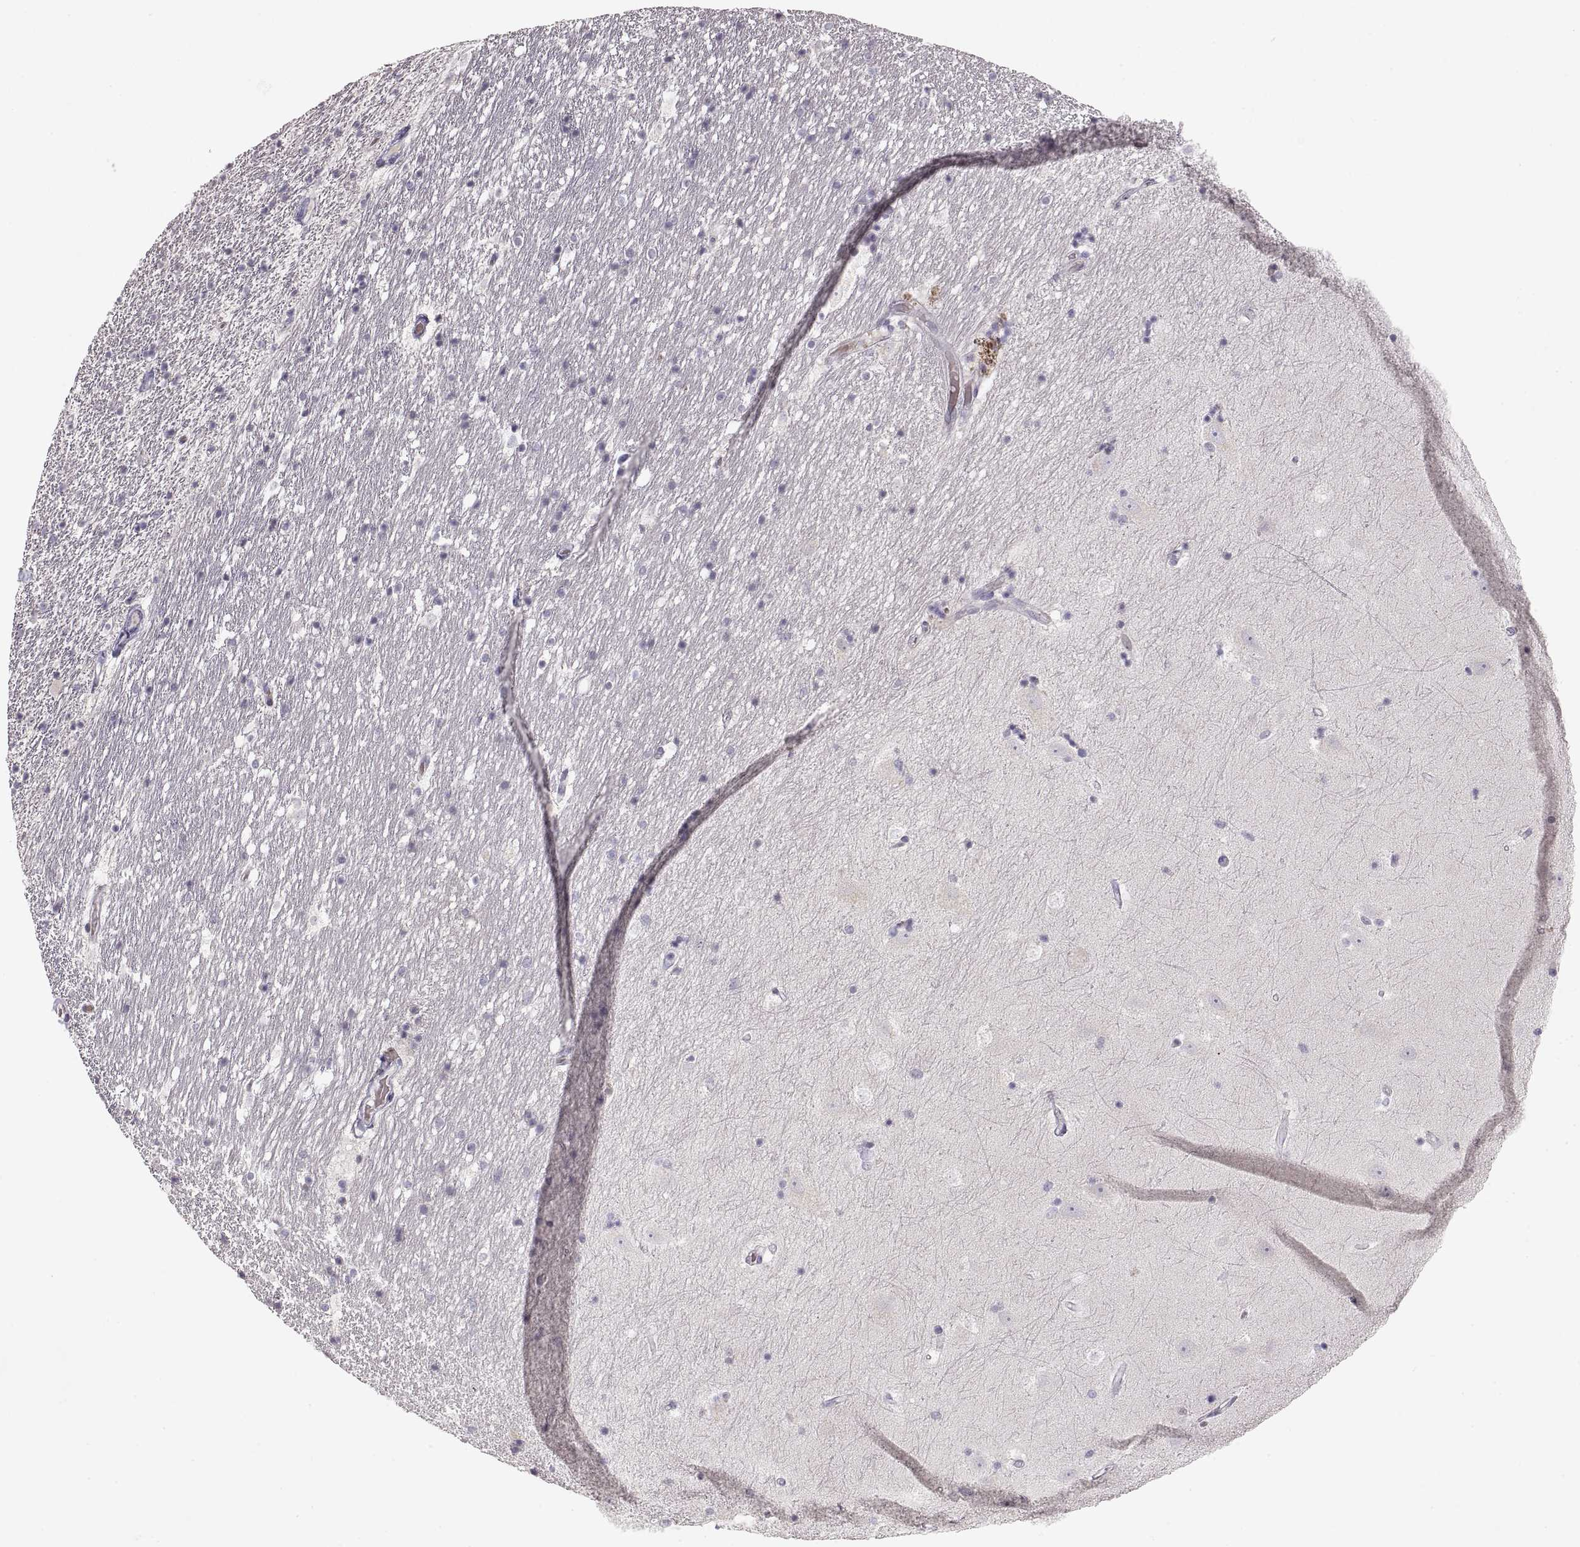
{"staining": {"intensity": "negative", "quantity": "none", "location": "none"}, "tissue": "hippocampus", "cell_type": "Glial cells", "image_type": "normal", "snomed": [{"axis": "morphology", "description": "Normal tissue, NOS"}, {"axis": "topography", "description": "Hippocampus"}], "caption": "Immunohistochemistry photomicrograph of benign hippocampus: human hippocampus stained with DAB (3,3'-diaminobenzidine) displays no significant protein expression in glial cells.", "gene": "PCSK2", "patient": {"sex": "male", "age": 49}}